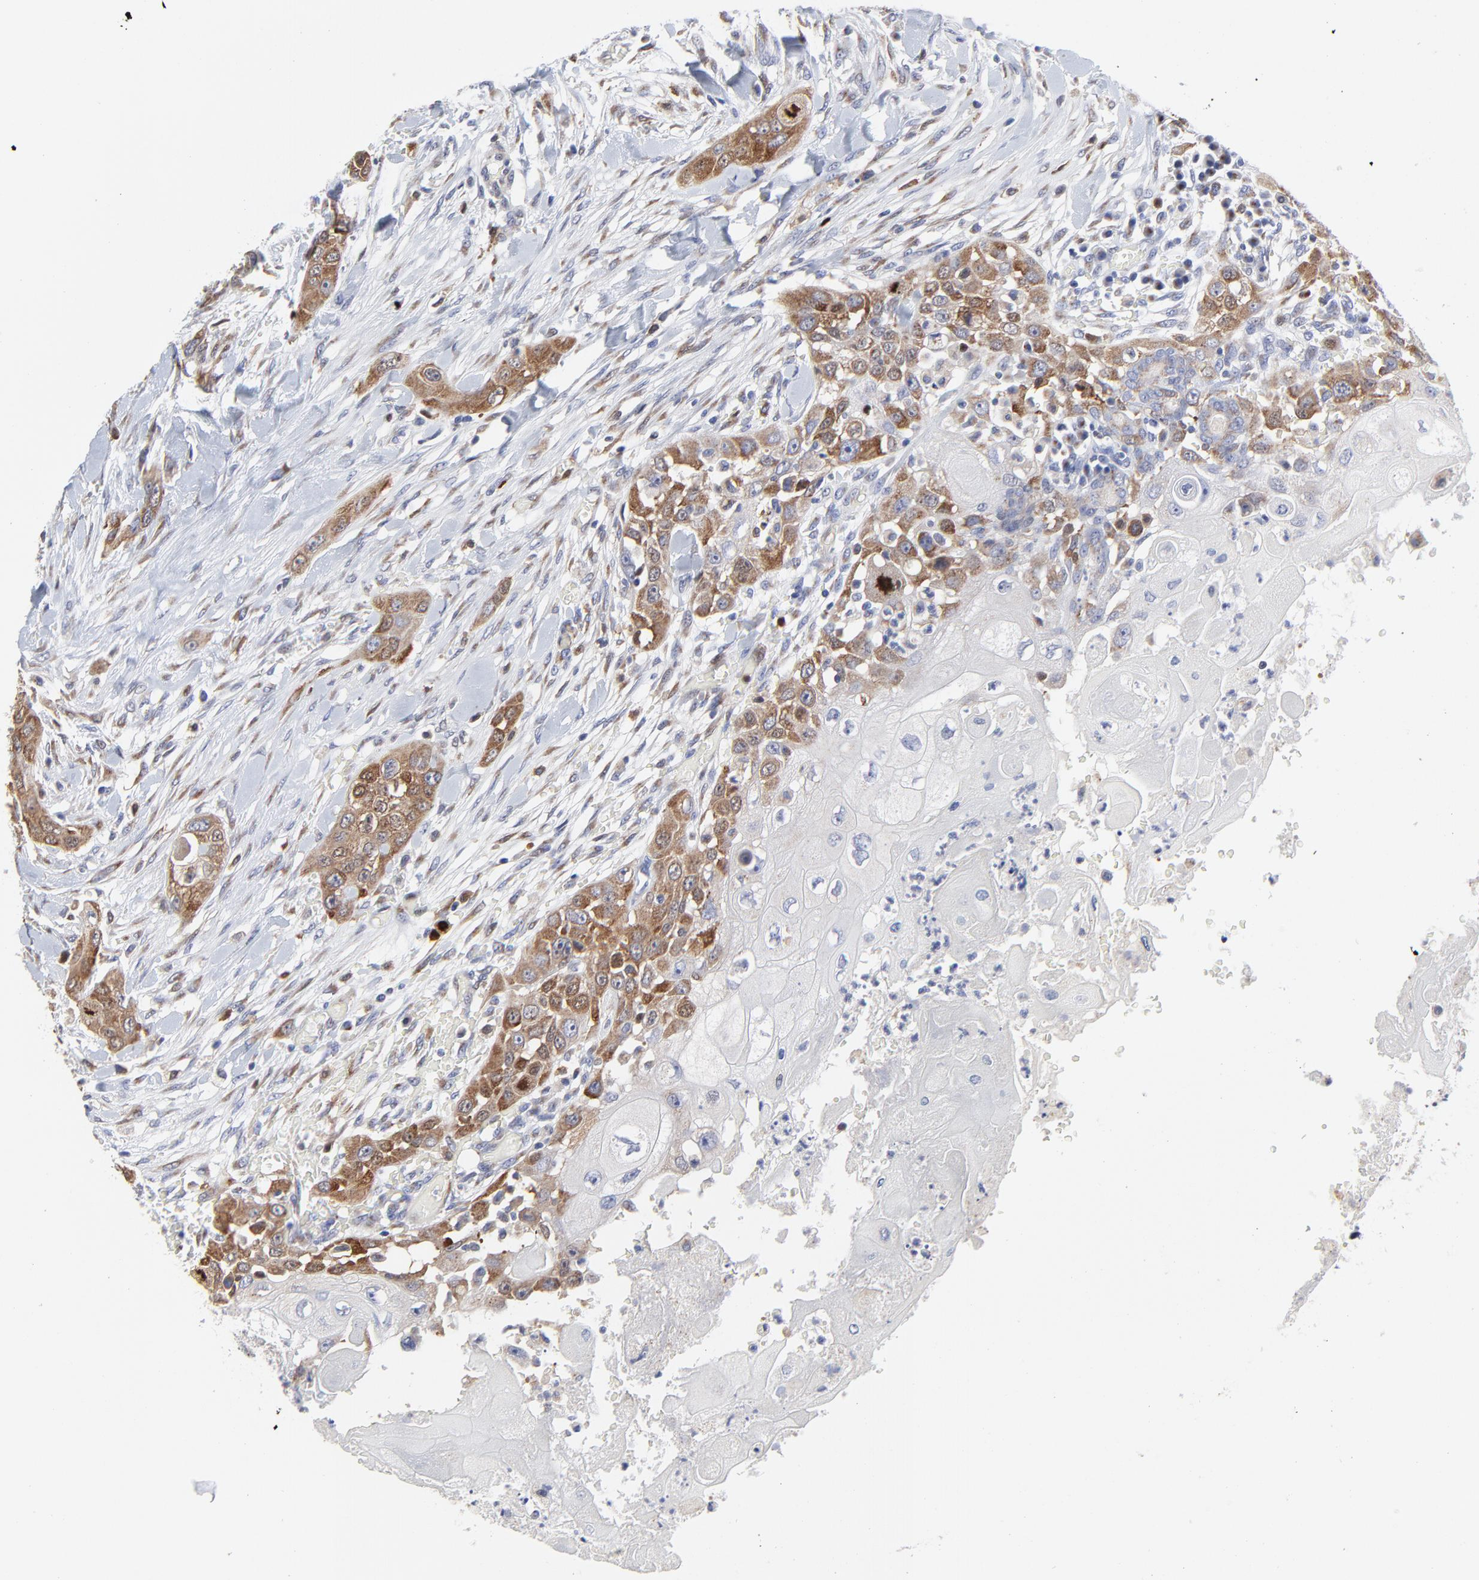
{"staining": {"intensity": "moderate", "quantity": ">75%", "location": "cytoplasmic/membranous"}, "tissue": "head and neck cancer", "cell_type": "Tumor cells", "image_type": "cancer", "snomed": [{"axis": "morphology", "description": "Squamous cell carcinoma, NOS"}, {"axis": "topography", "description": "Head-Neck"}], "caption": "This histopathology image shows immunohistochemistry (IHC) staining of head and neck cancer, with medium moderate cytoplasmic/membranous expression in about >75% of tumor cells.", "gene": "NCAPH", "patient": {"sex": "male", "age": 64}}